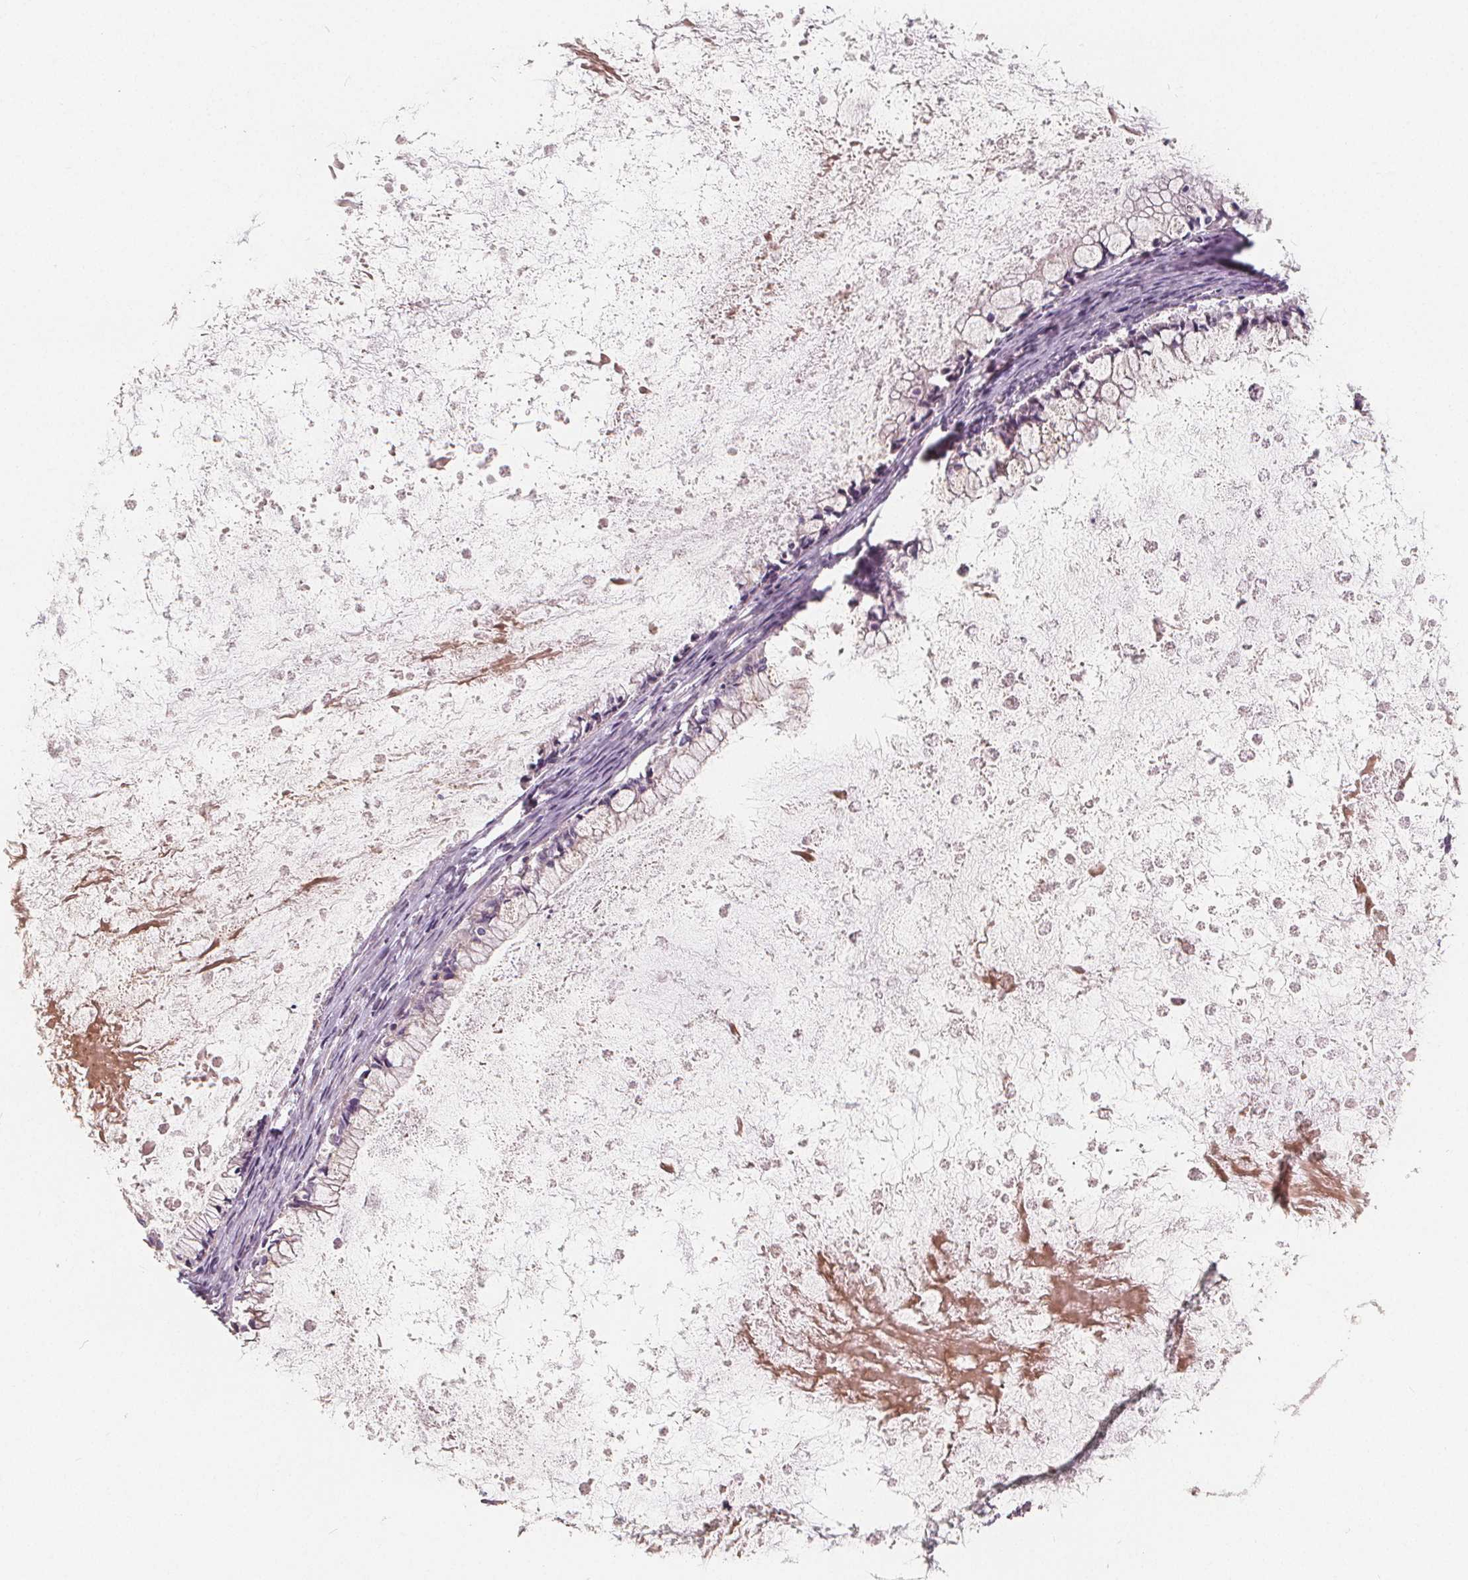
{"staining": {"intensity": "negative", "quantity": "none", "location": "none"}, "tissue": "ovarian cancer", "cell_type": "Tumor cells", "image_type": "cancer", "snomed": [{"axis": "morphology", "description": "Cystadenocarcinoma, mucinous, NOS"}, {"axis": "topography", "description": "Ovary"}], "caption": "Immunohistochemistry (IHC) photomicrograph of human ovarian cancer stained for a protein (brown), which shows no staining in tumor cells.", "gene": "DRC3", "patient": {"sex": "female", "age": 67}}